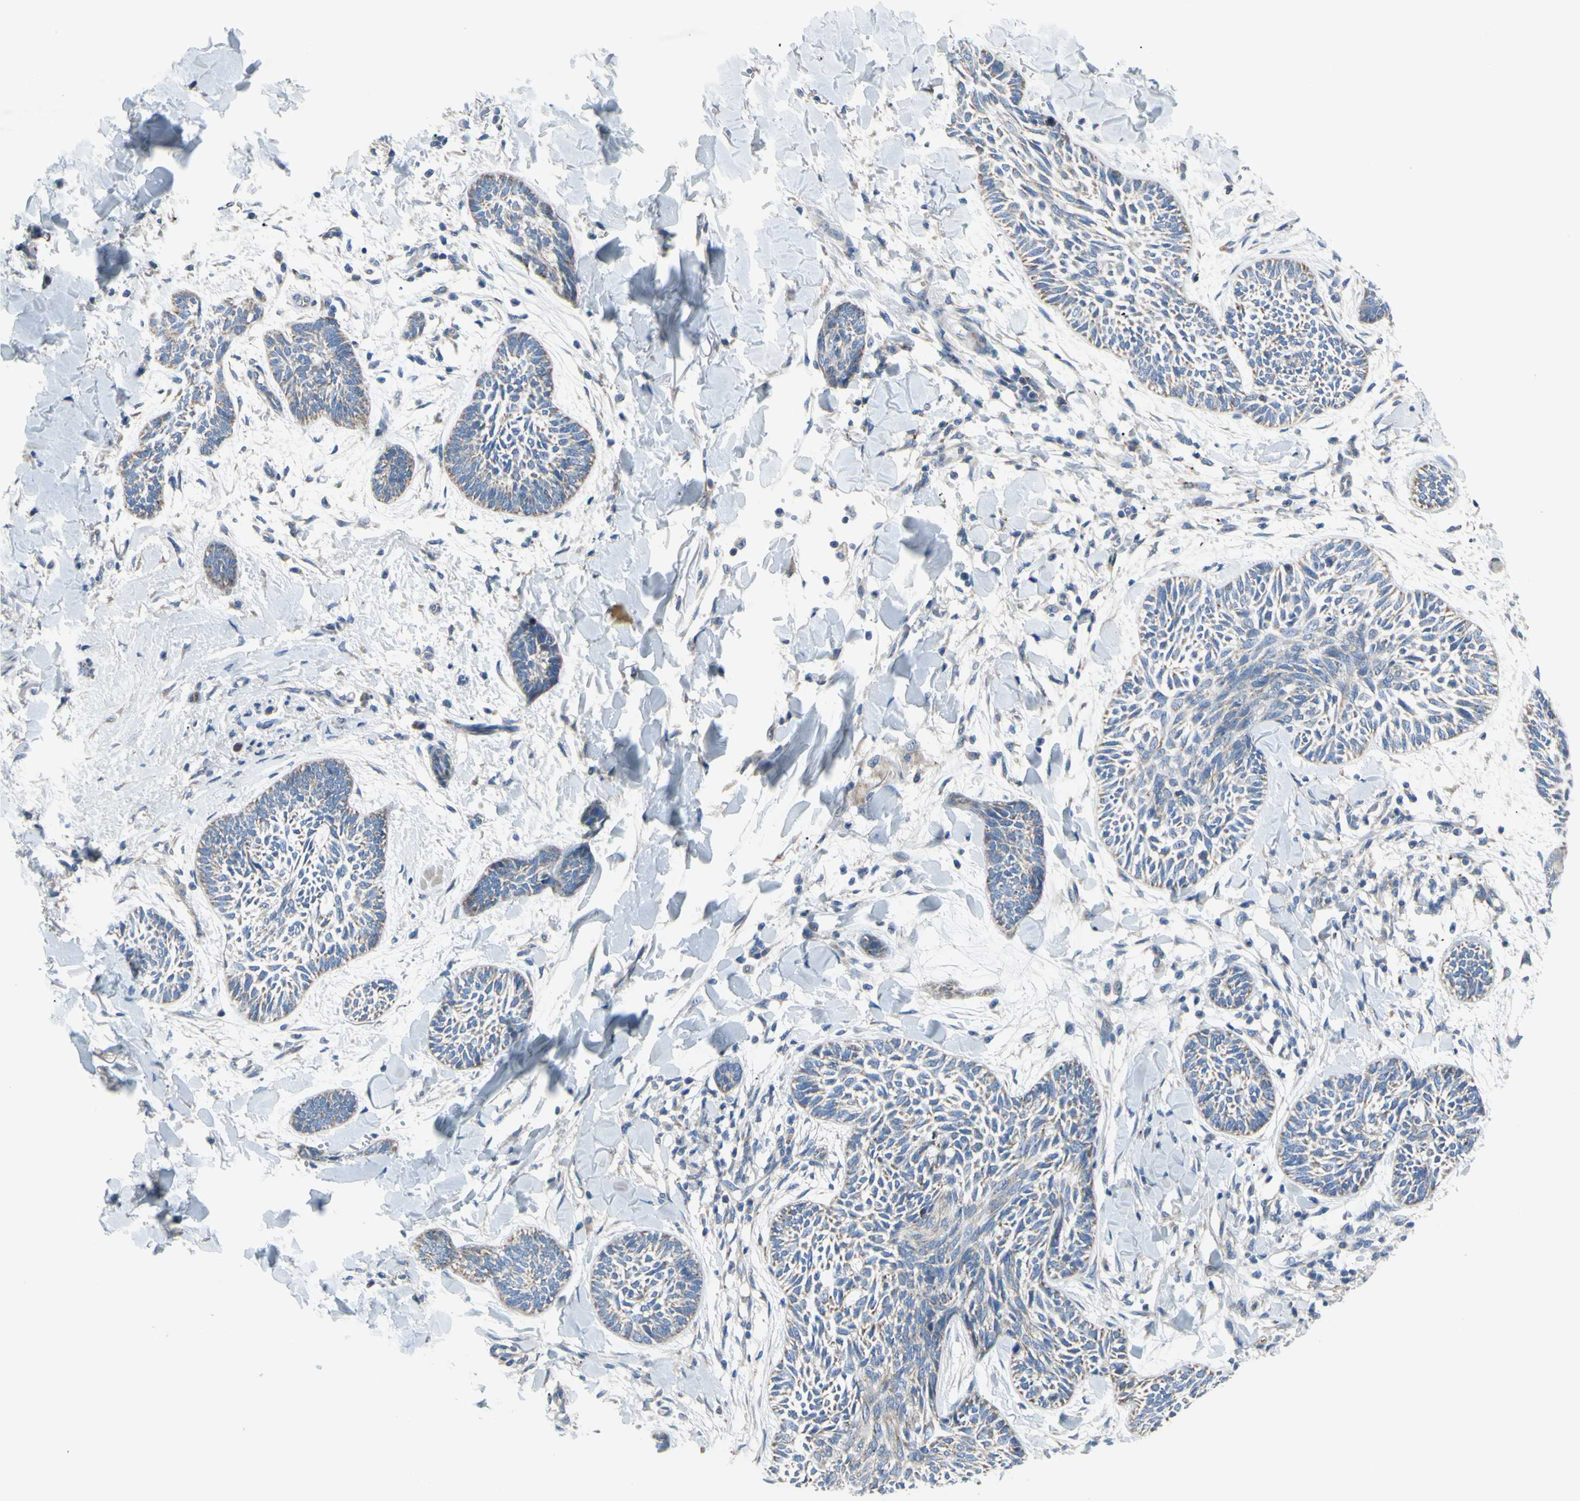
{"staining": {"intensity": "moderate", "quantity": "<25%", "location": "cytoplasmic/membranous"}, "tissue": "skin cancer", "cell_type": "Tumor cells", "image_type": "cancer", "snomed": [{"axis": "morphology", "description": "Papilloma, NOS"}, {"axis": "morphology", "description": "Basal cell carcinoma"}, {"axis": "topography", "description": "Skin"}], "caption": "Approximately <25% of tumor cells in basal cell carcinoma (skin) demonstrate moderate cytoplasmic/membranous protein staining as visualized by brown immunohistochemical staining.", "gene": "GRAMD2B", "patient": {"sex": "male", "age": 87}}